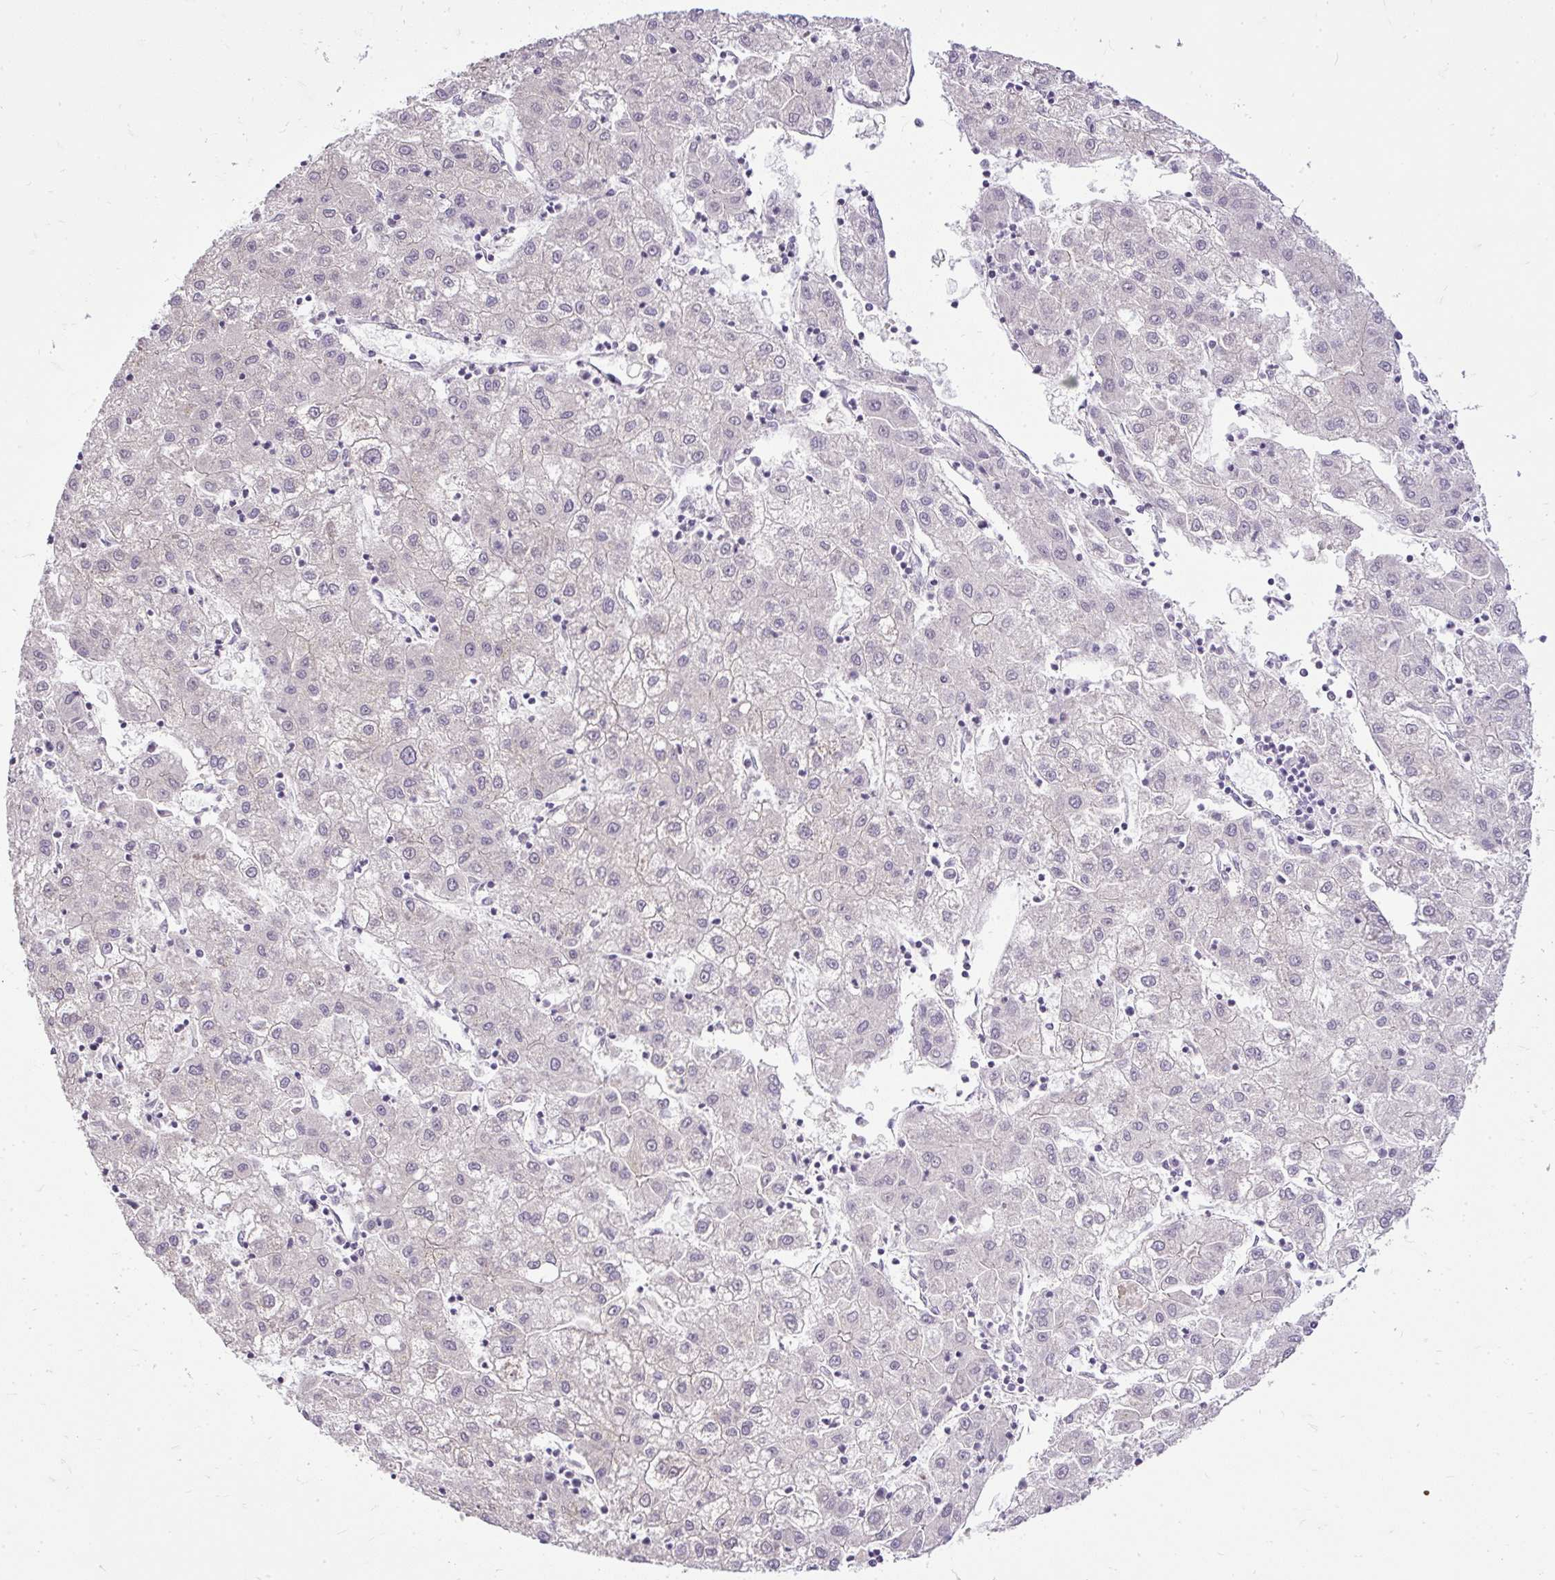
{"staining": {"intensity": "negative", "quantity": "none", "location": "none"}, "tissue": "liver cancer", "cell_type": "Tumor cells", "image_type": "cancer", "snomed": [{"axis": "morphology", "description": "Carcinoma, Hepatocellular, NOS"}, {"axis": "topography", "description": "Liver"}], "caption": "A histopathology image of human liver hepatocellular carcinoma is negative for staining in tumor cells.", "gene": "SMC4", "patient": {"sex": "male", "age": 72}}